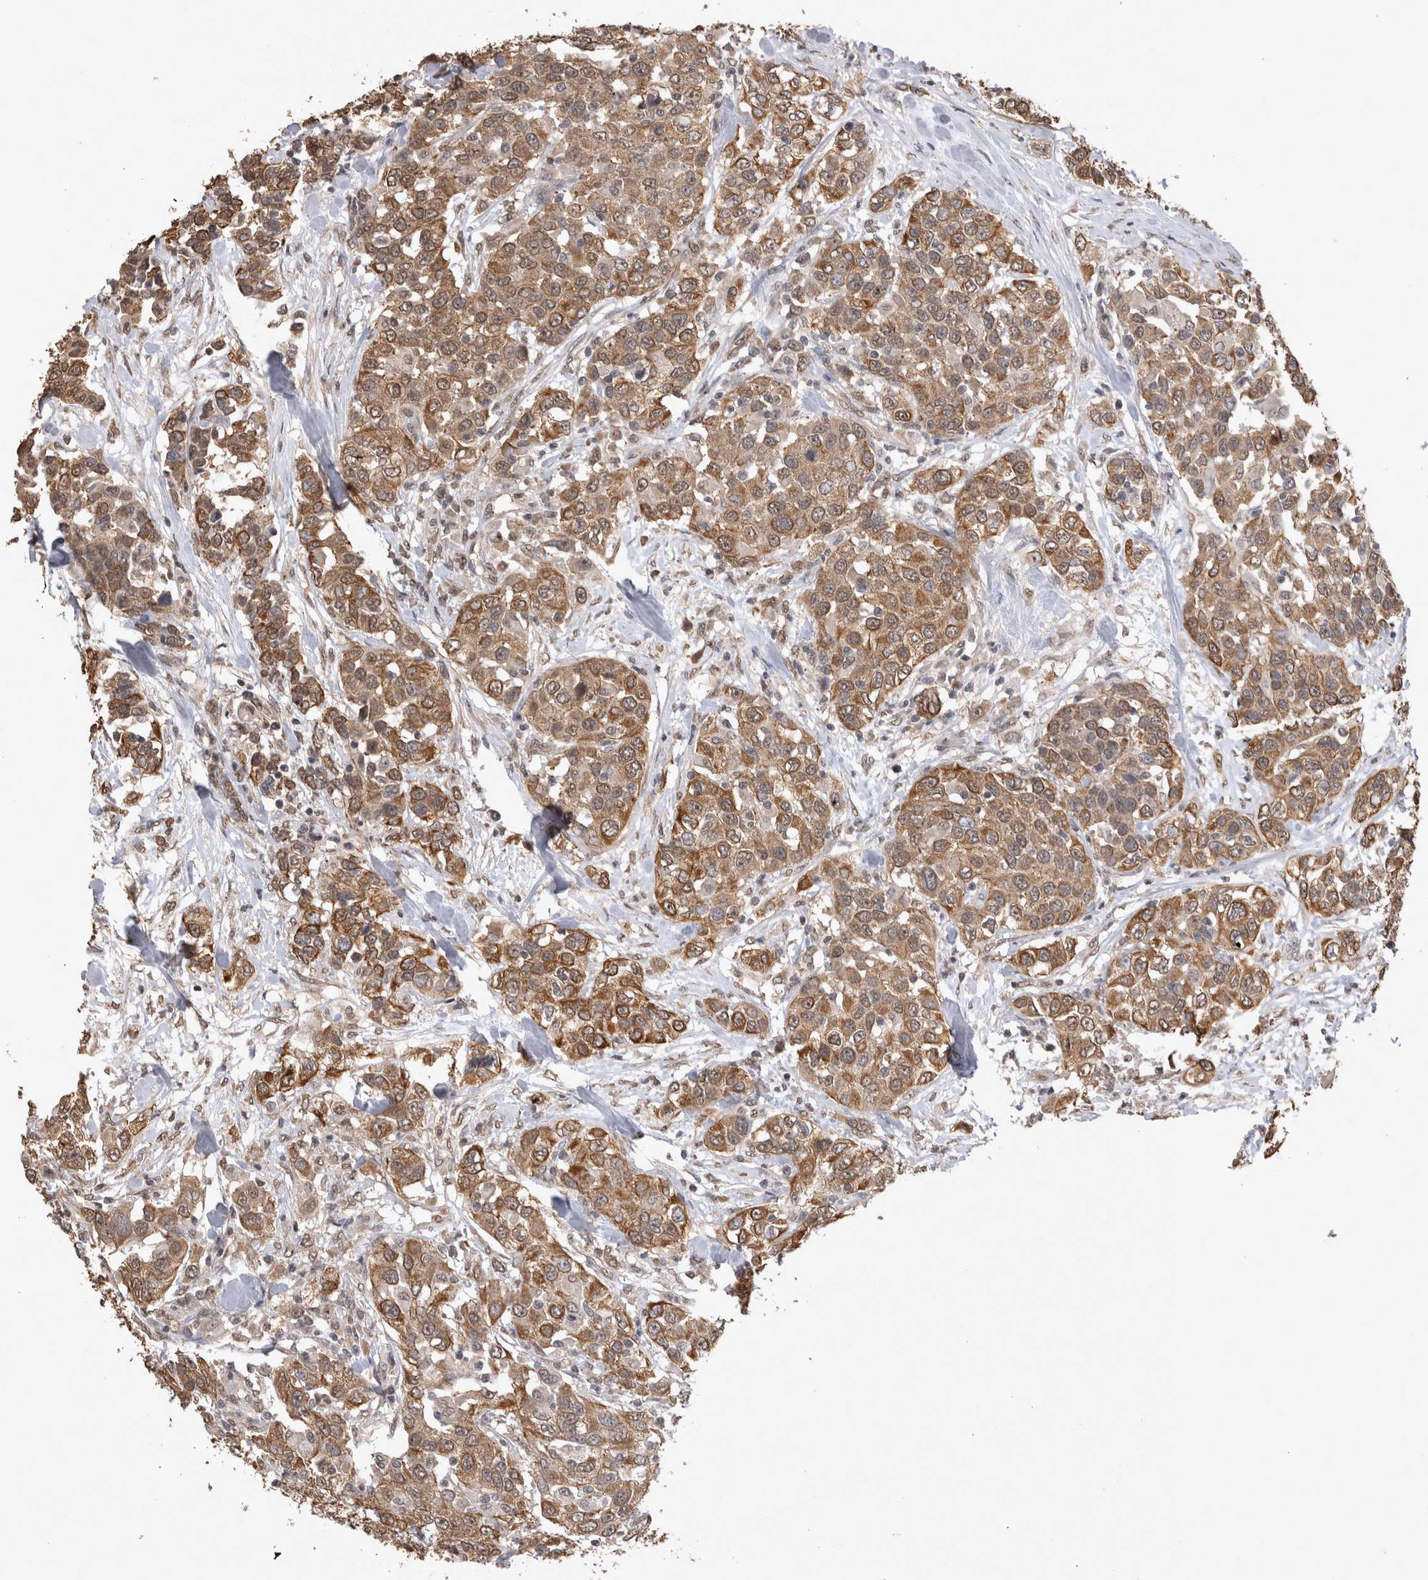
{"staining": {"intensity": "moderate", "quantity": ">75%", "location": "cytoplasmic/membranous"}, "tissue": "urothelial cancer", "cell_type": "Tumor cells", "image_type": "cancer", "snomed": [{"axis": "morphology", "description": "Urothelial carcinoma, High grade"}, {"axis": "topography", "description": "Urinary bladder"}], "caption": "Immunohistochemistry (IHC) image of neoplastic tissue: urothelial cancer stained using immunohistochemistry reveals medium levels of moderate protein expression localized specifically in the cytoplasmic/membranous of tumor cells, appearing as a cytoplasmic/membranous brown color.", "gene": "PAK4", "patient": {"sex": "female", "age": 80}}